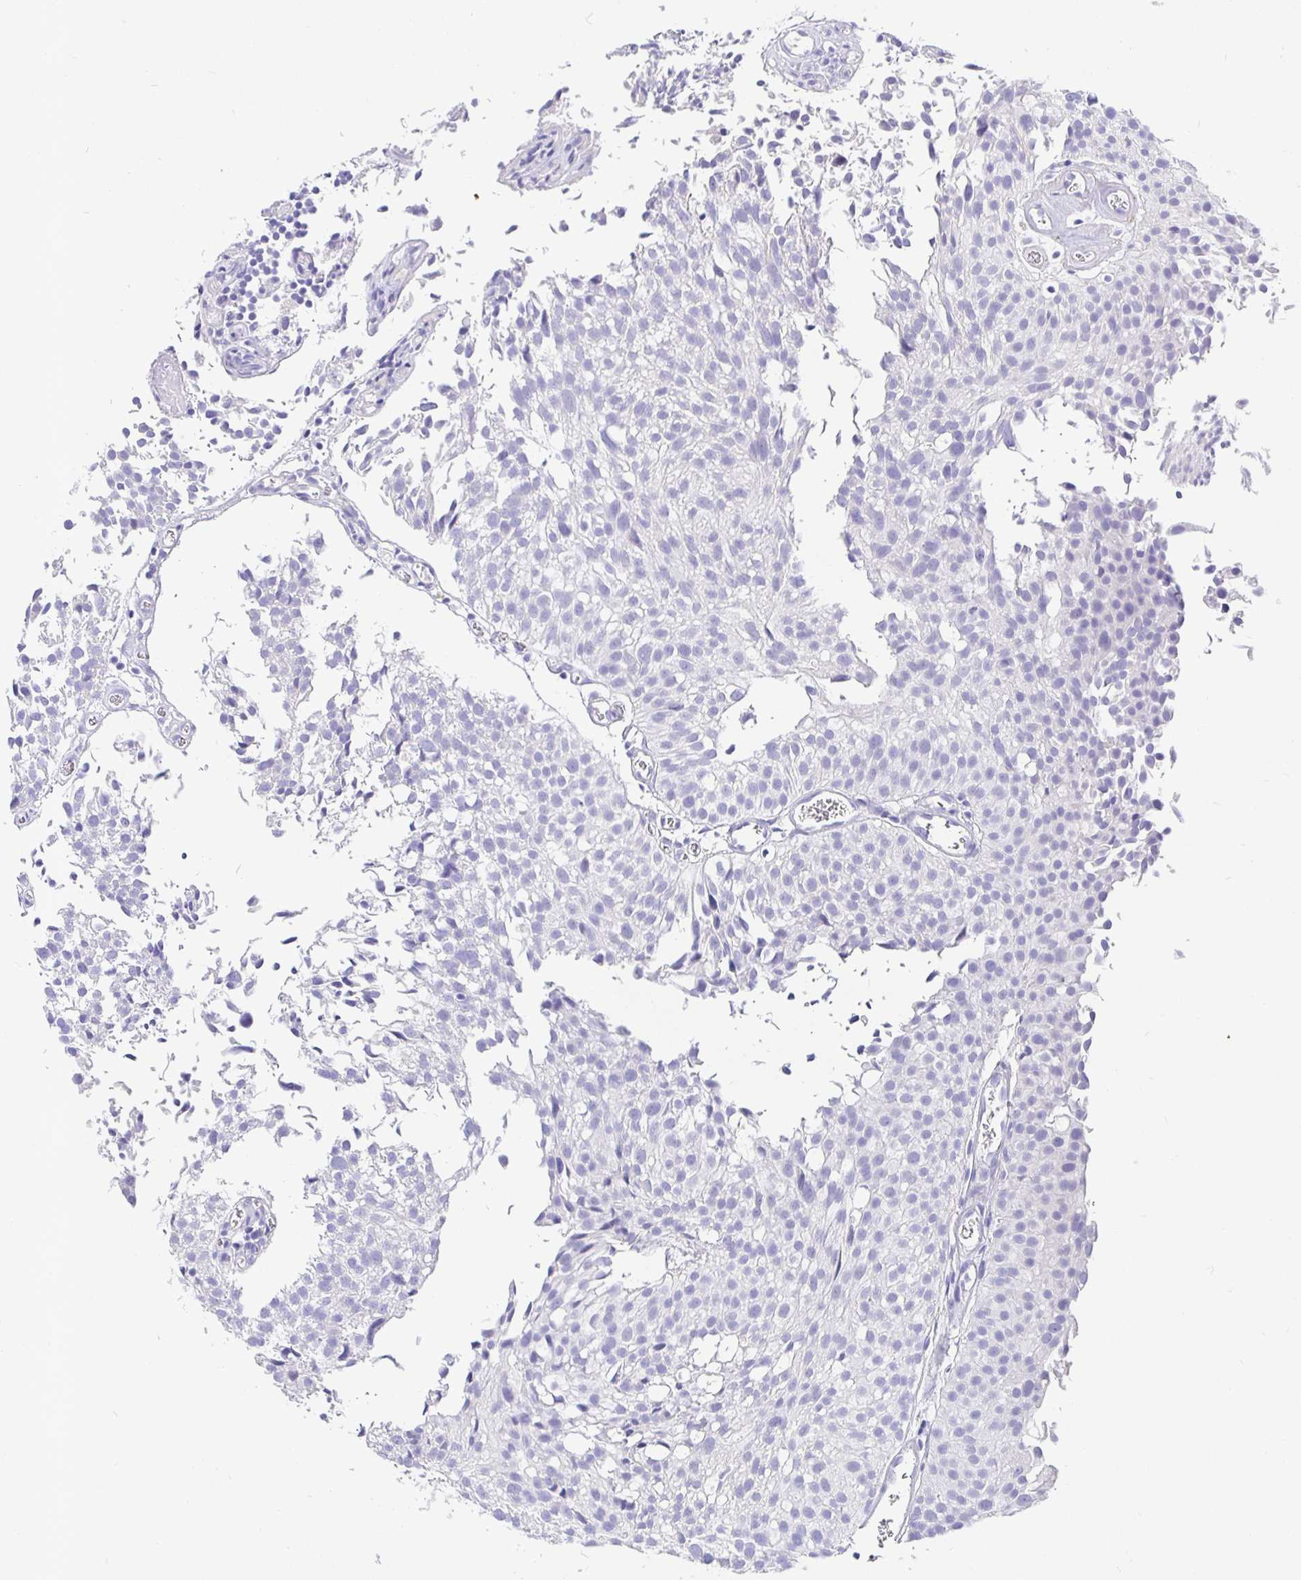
{"staining": {"intensity": "negative", "quantity": "none", "location": "none"}, "tissue": "urothelial cancer", "cell_type": "Tumor cells", "image_type": "cancer", "snomed": [{"axis": "morphology", "description": "Urothelial carcinoma, Low grade"}, {"axis": "topography", "description": "Urinary bladder"}], "caption": "High power microscopy photomicrograph of an IHC image of urothelial cancer, revealing no significant expression in tumor cells.", "gene": "TPTE", "patient": {"sex": "male", "age": 80}}